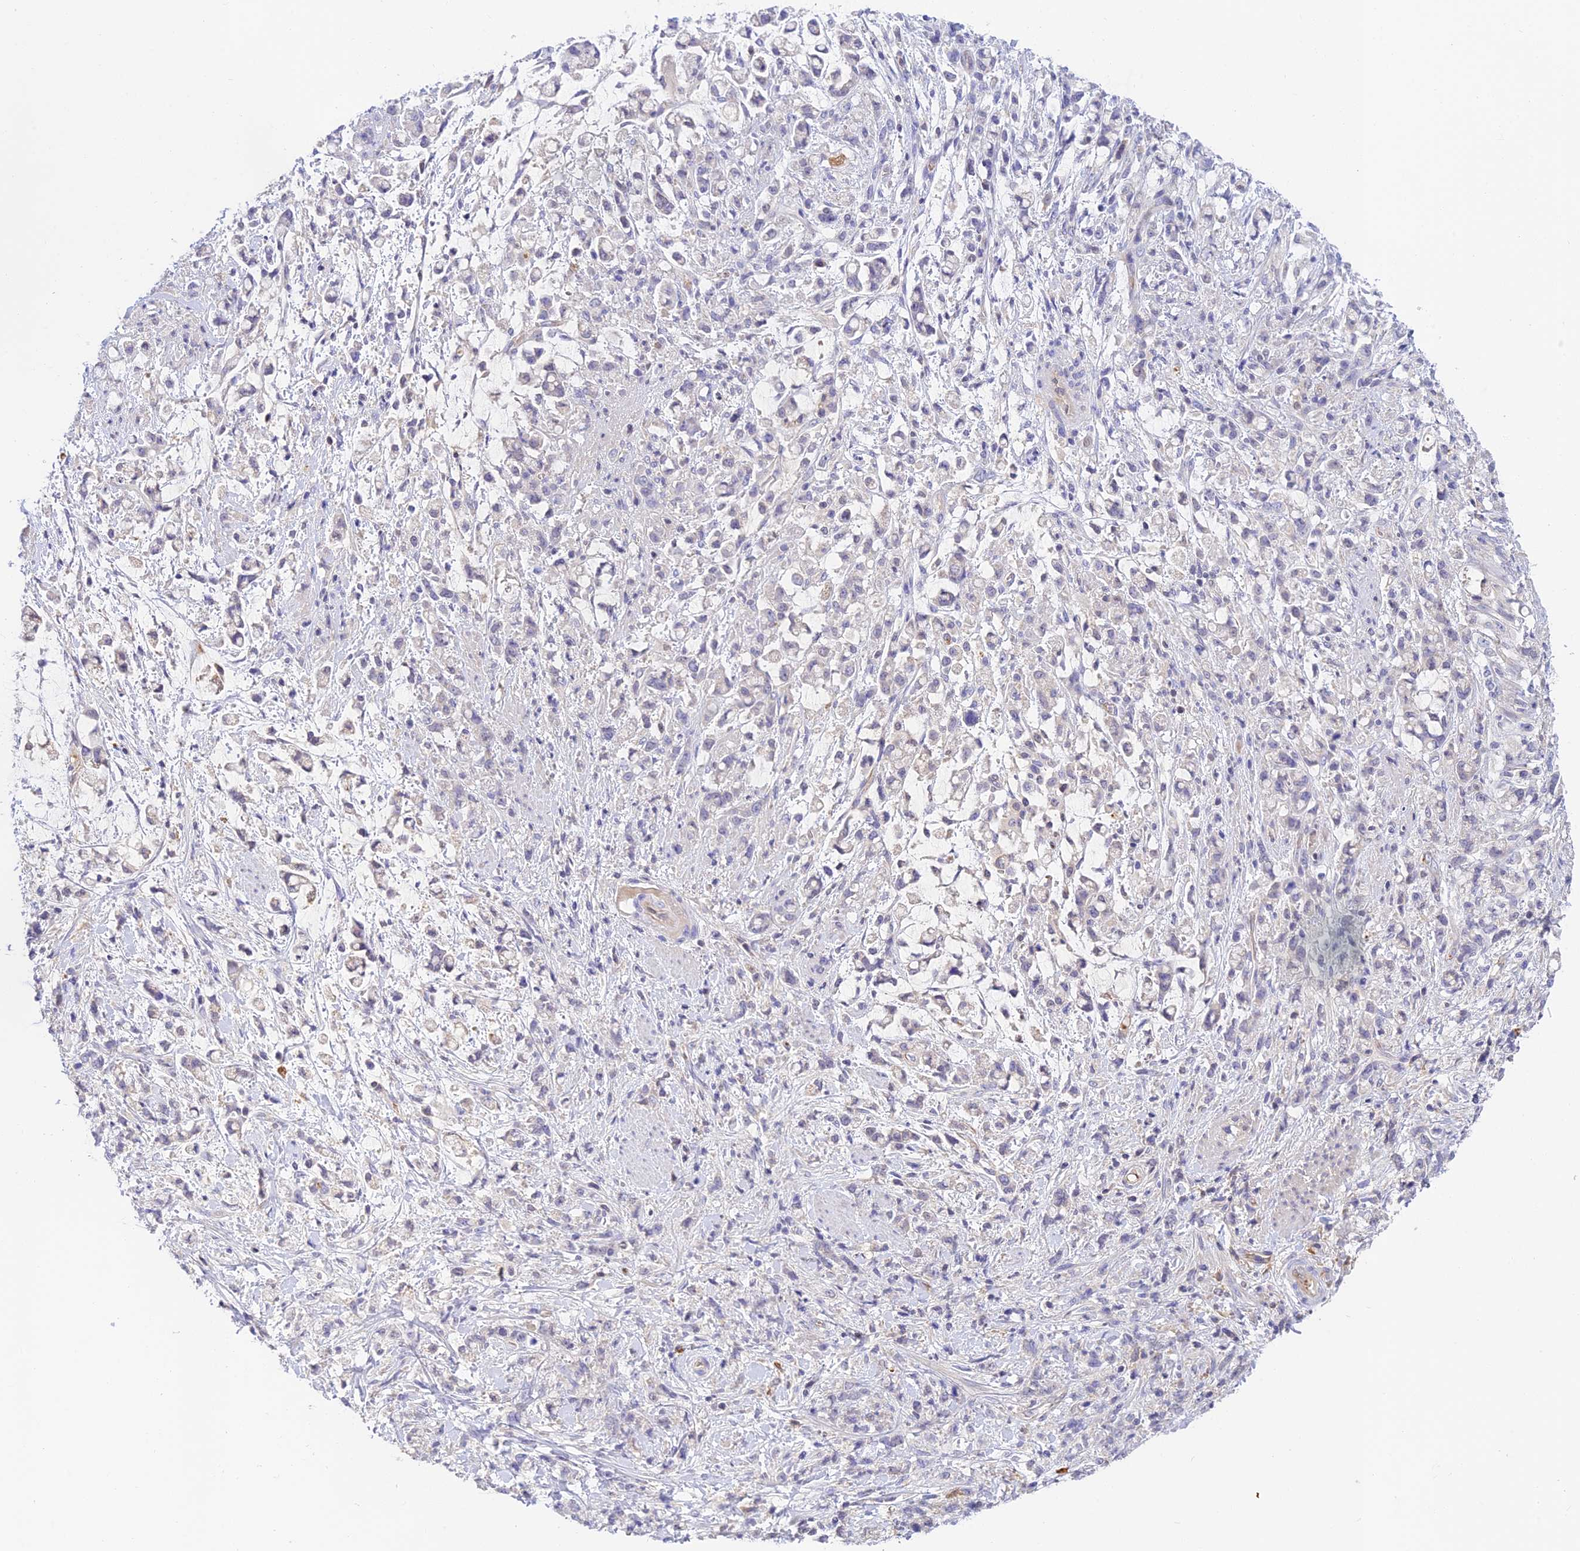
{"staining": {"intensity": "negative", "quantity": "none", "location": "none"}, "tissue": "stomach cancer", "cell_type": "Tumor cells", "image_type": "cancer", "snomed": [{"axis": "morphology", "description": "Adenocarcinoma, NOS"}, {"axis": "topography", "description": "Stomach"}], "caption": "High magnification brightfield microscopy of stomach cancer stained with DAB (3,3'-diaminobenzidine) (brown) and counterstained with hematoxylin (blue): tumor cells show no significant positivity. (DAB (3,3'-diaminobenzidine) immunohistochemistry visualized using brightfield microscopy, high magnification).", "gene": "HDHD2", "patient": {"sex": "female", "age": 60}}